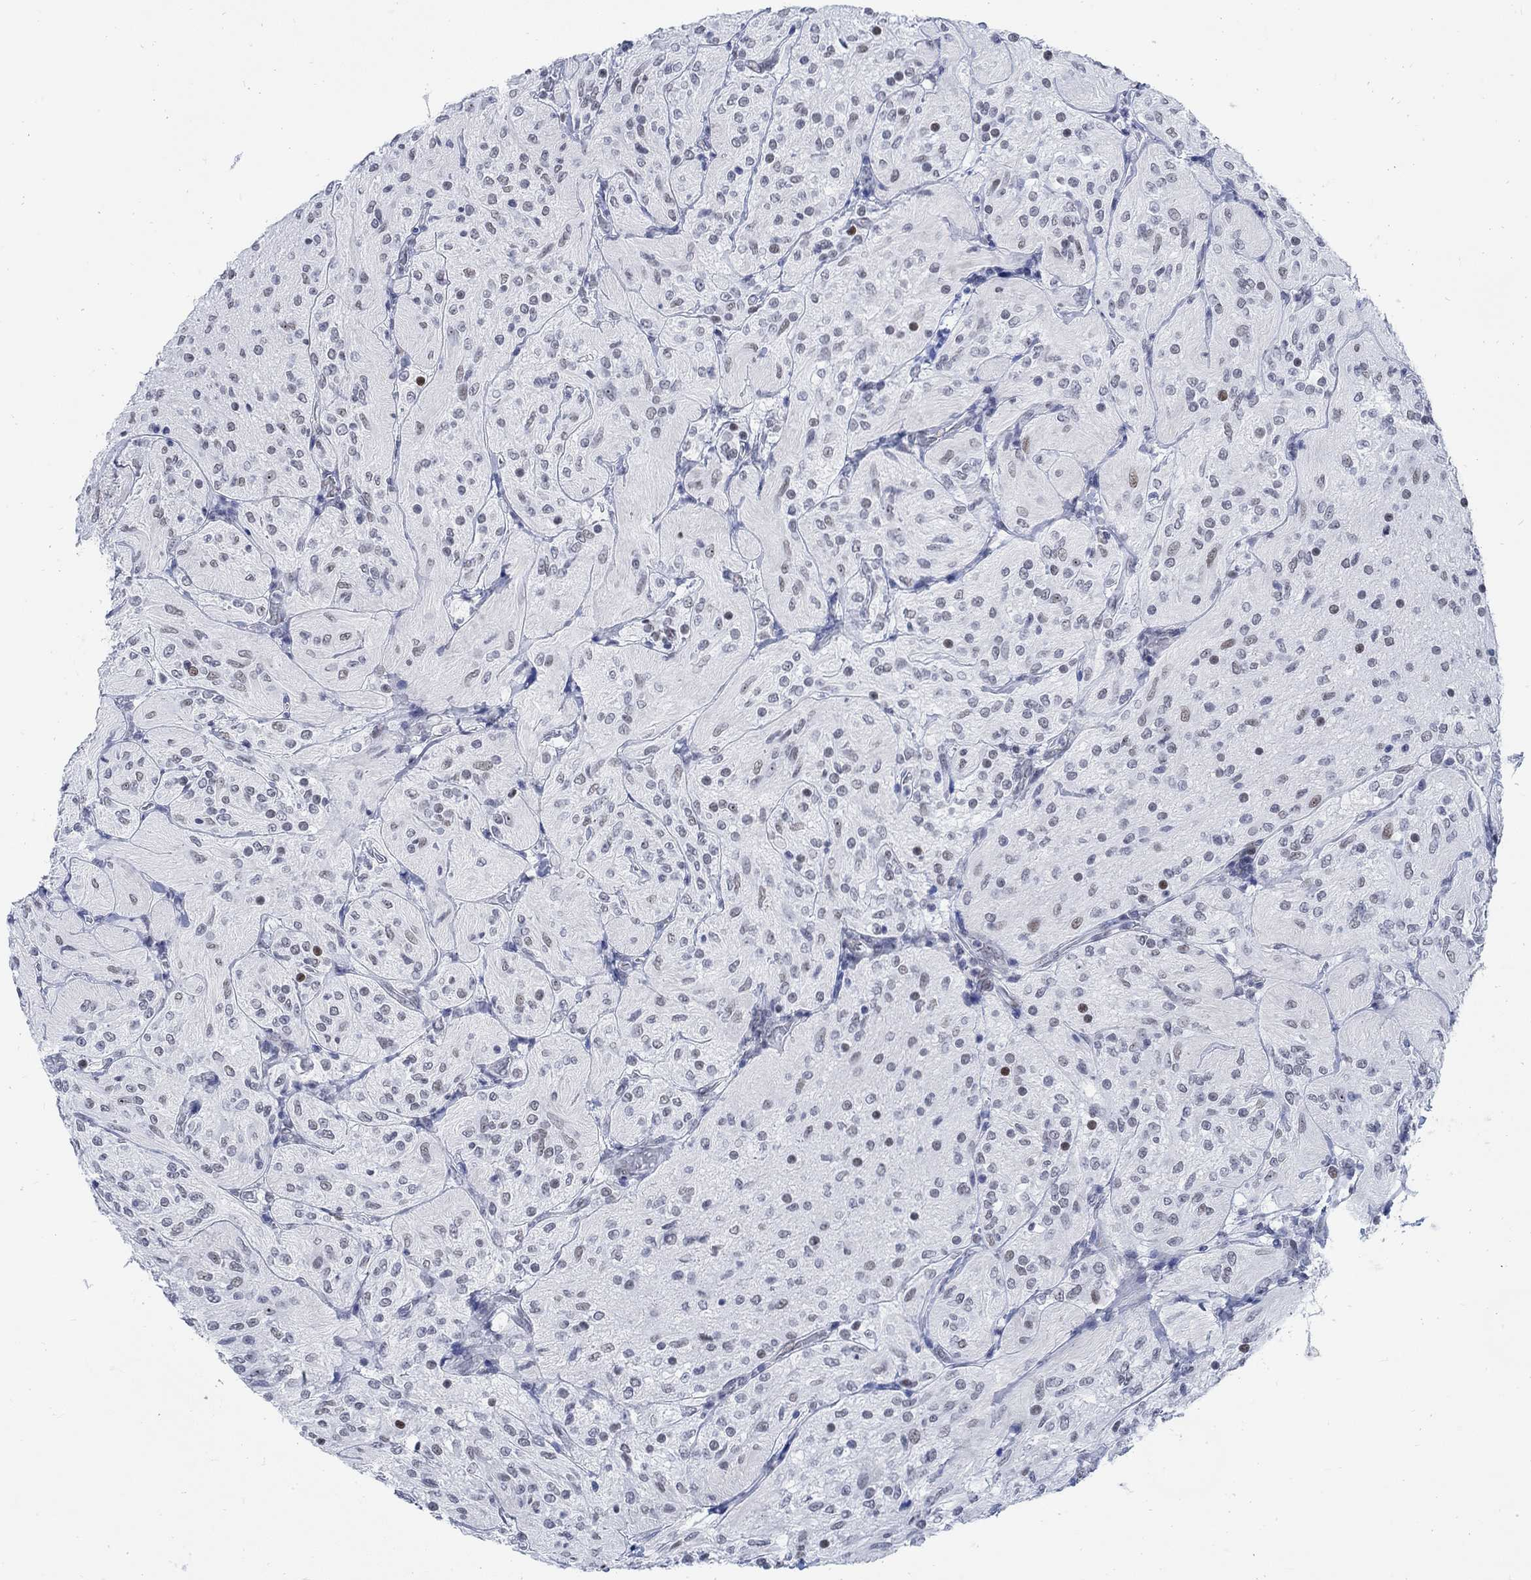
{"staining": {"intensity": "negative", "quantity": "none", "location": "none"}, "tissue": "glioma", "cell_type": "Tumor cells", "image_type": "cancer", "snomed": [{"axis": "morphology", "description": "Glioma, malignant, Low grade"}, {"axis": "topography", "description": "Brain"}], "caption": "Glioma stained for a protein using immunohistochemistry shows no staining tumor cells.", "gene": "DLK1", "patient": {"sex": "male", "age": 3}}